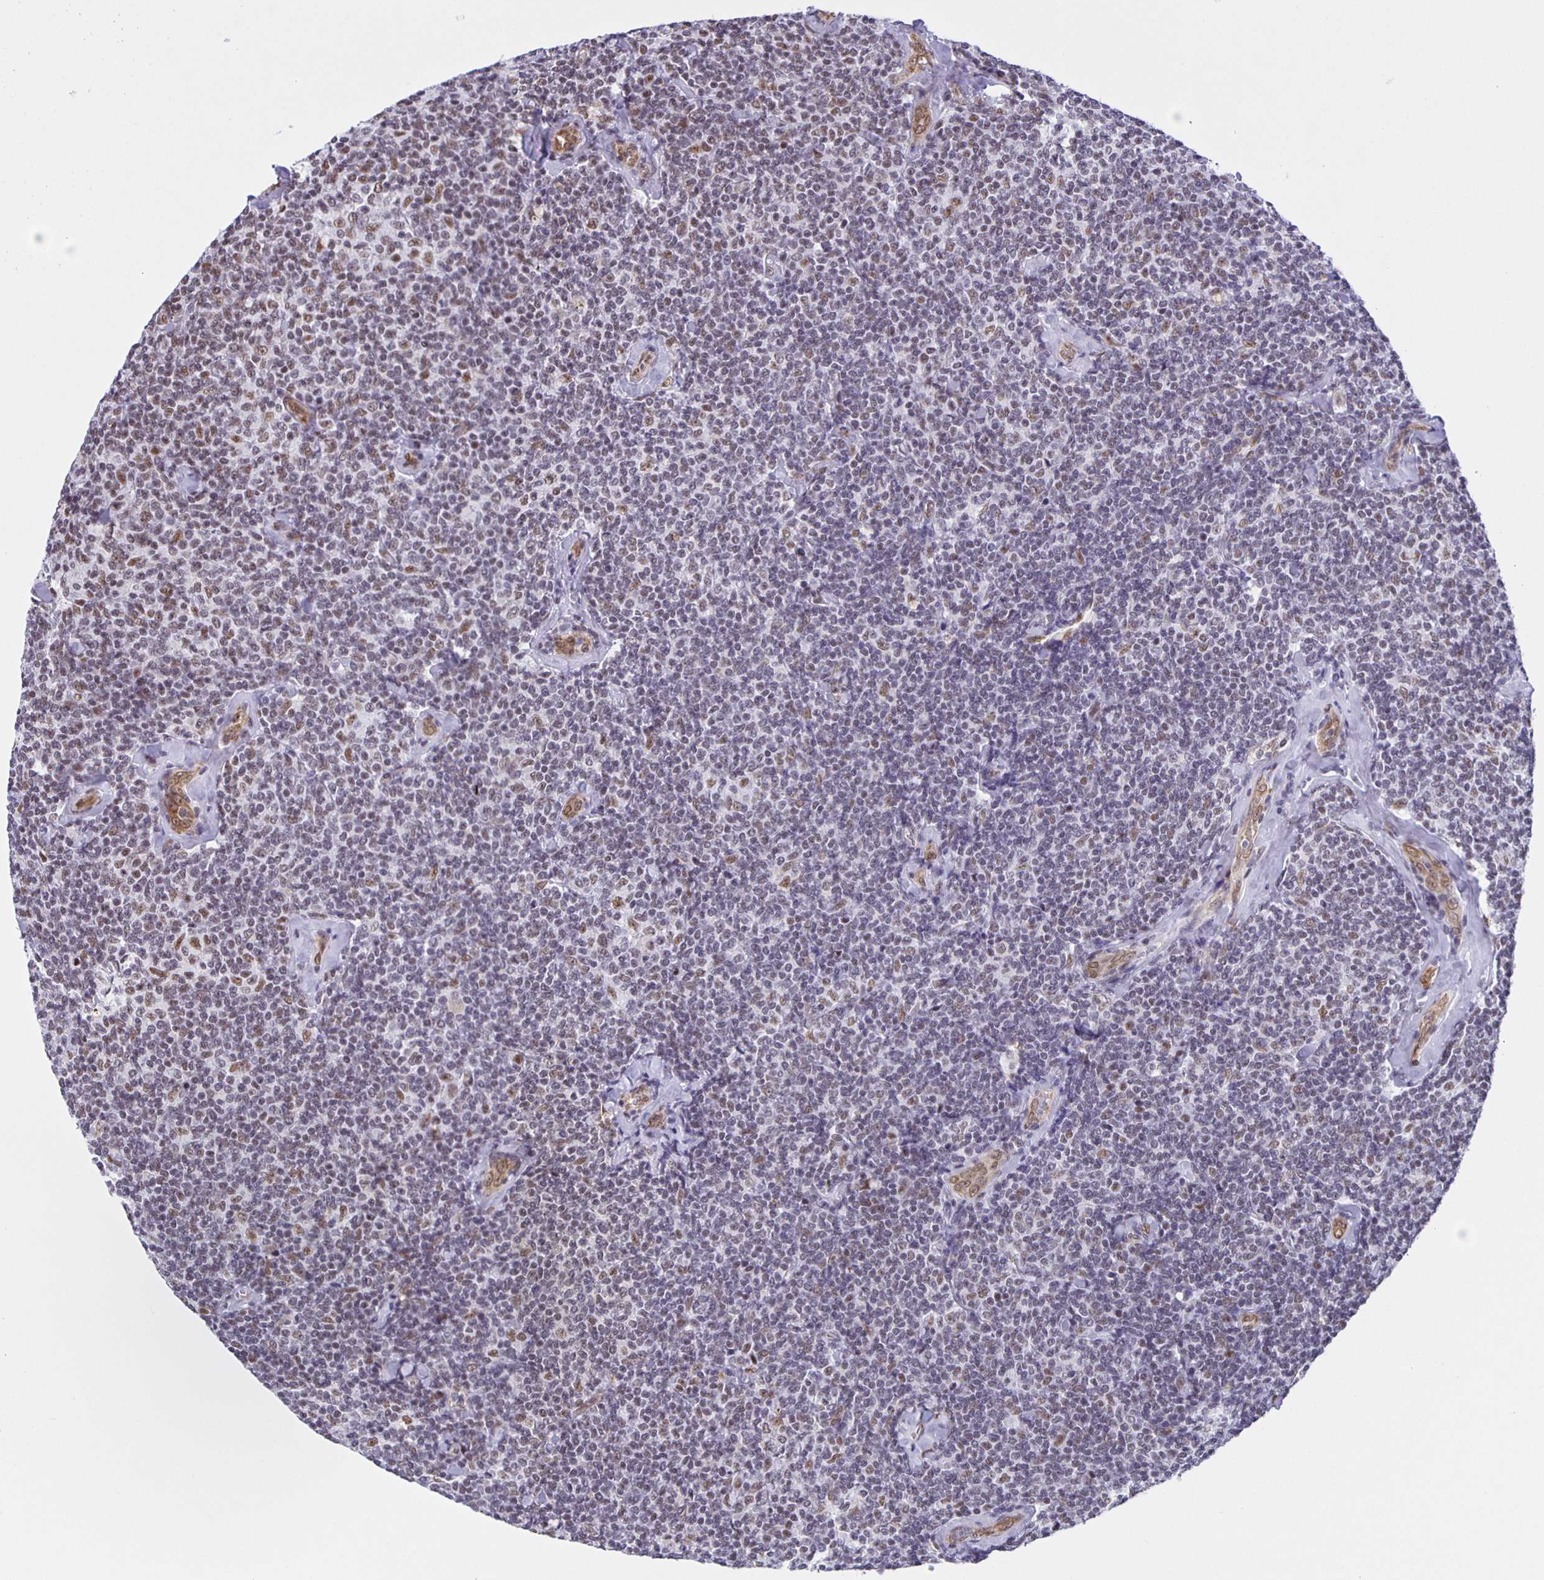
{"staining": {"intensity": "weak", "quantity": "25%-75%", "location": "nuclear"}, "tissue": "lymphoma", "cell_type": "Tumor cells", "image_type": "cancer", "snomed": [{"axis": "morphology", "description": "Malignant lymphoma, non-Hodgkin's type, Low grade"}, {"axis": "topography", "description": "Lymph node"}], "caption": "This photomicrograph displays immunohistochemistry staining of human low-grade malignant lymphoma, non-Hodgkin's type, with low weak nuclear expression in approximately 25%-75% of tumor cells.", "gene": "ZRANB2", "patient": {"sex": "female", "age": 56}}